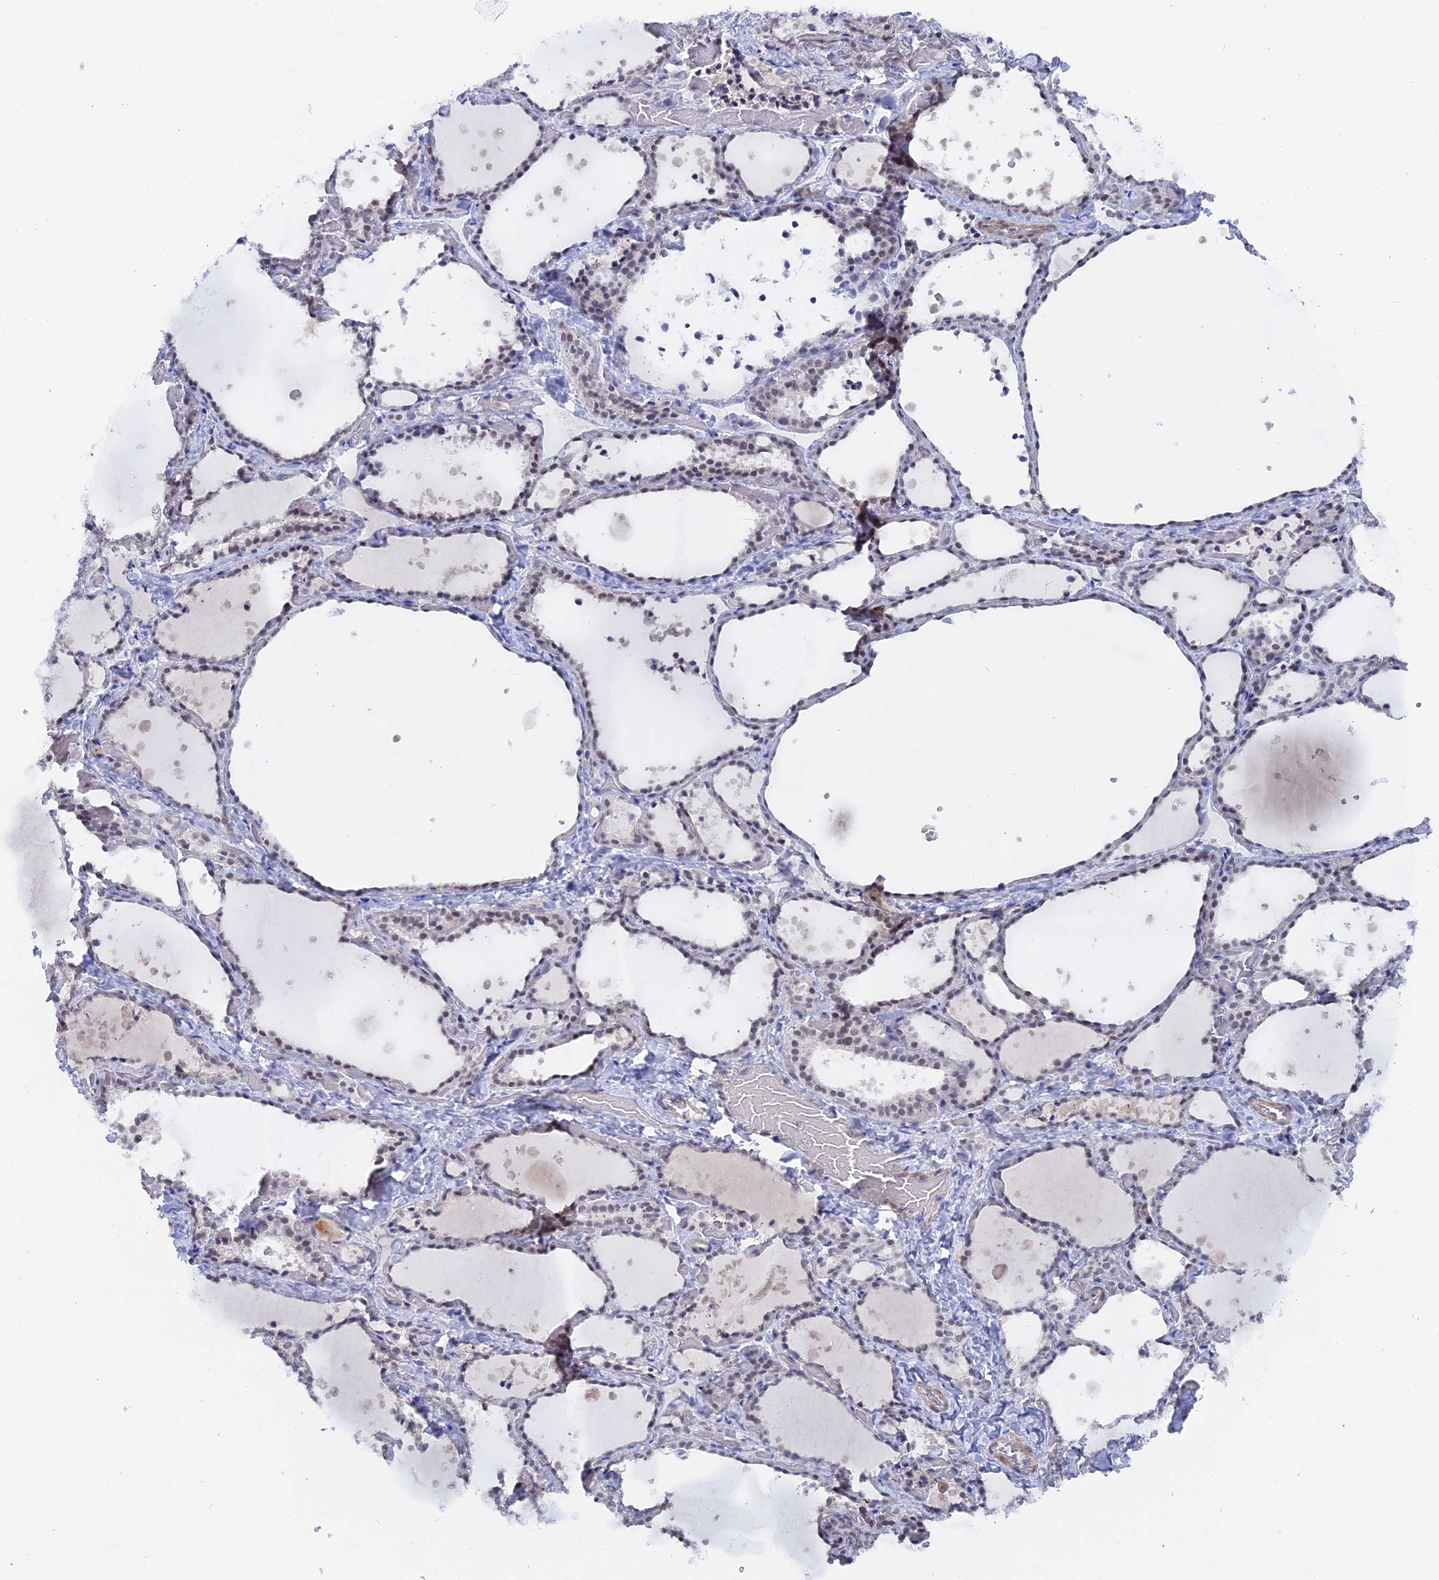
{"staining": {"intensity": "weak", "quantity": "25%-75%", "location": "nuclear"}, "tissue": "thyroid gland", "cell_type": "Glandular cells", "image_type": "normal", "snomed": [{"axis": "morphology", "description": "Normal tissue, NOS"}, {"axis": "topography", "description": "Thyroid gland"}], "caption": "Approximately 25%-75% of glandular cells in unremarkable thyroid gland demonstrate weak nuclear protein positivity as visualized by brown immunohistochemical staining.", "gene": "BRD2", "patient": {"sex": "female", "age": 44}}